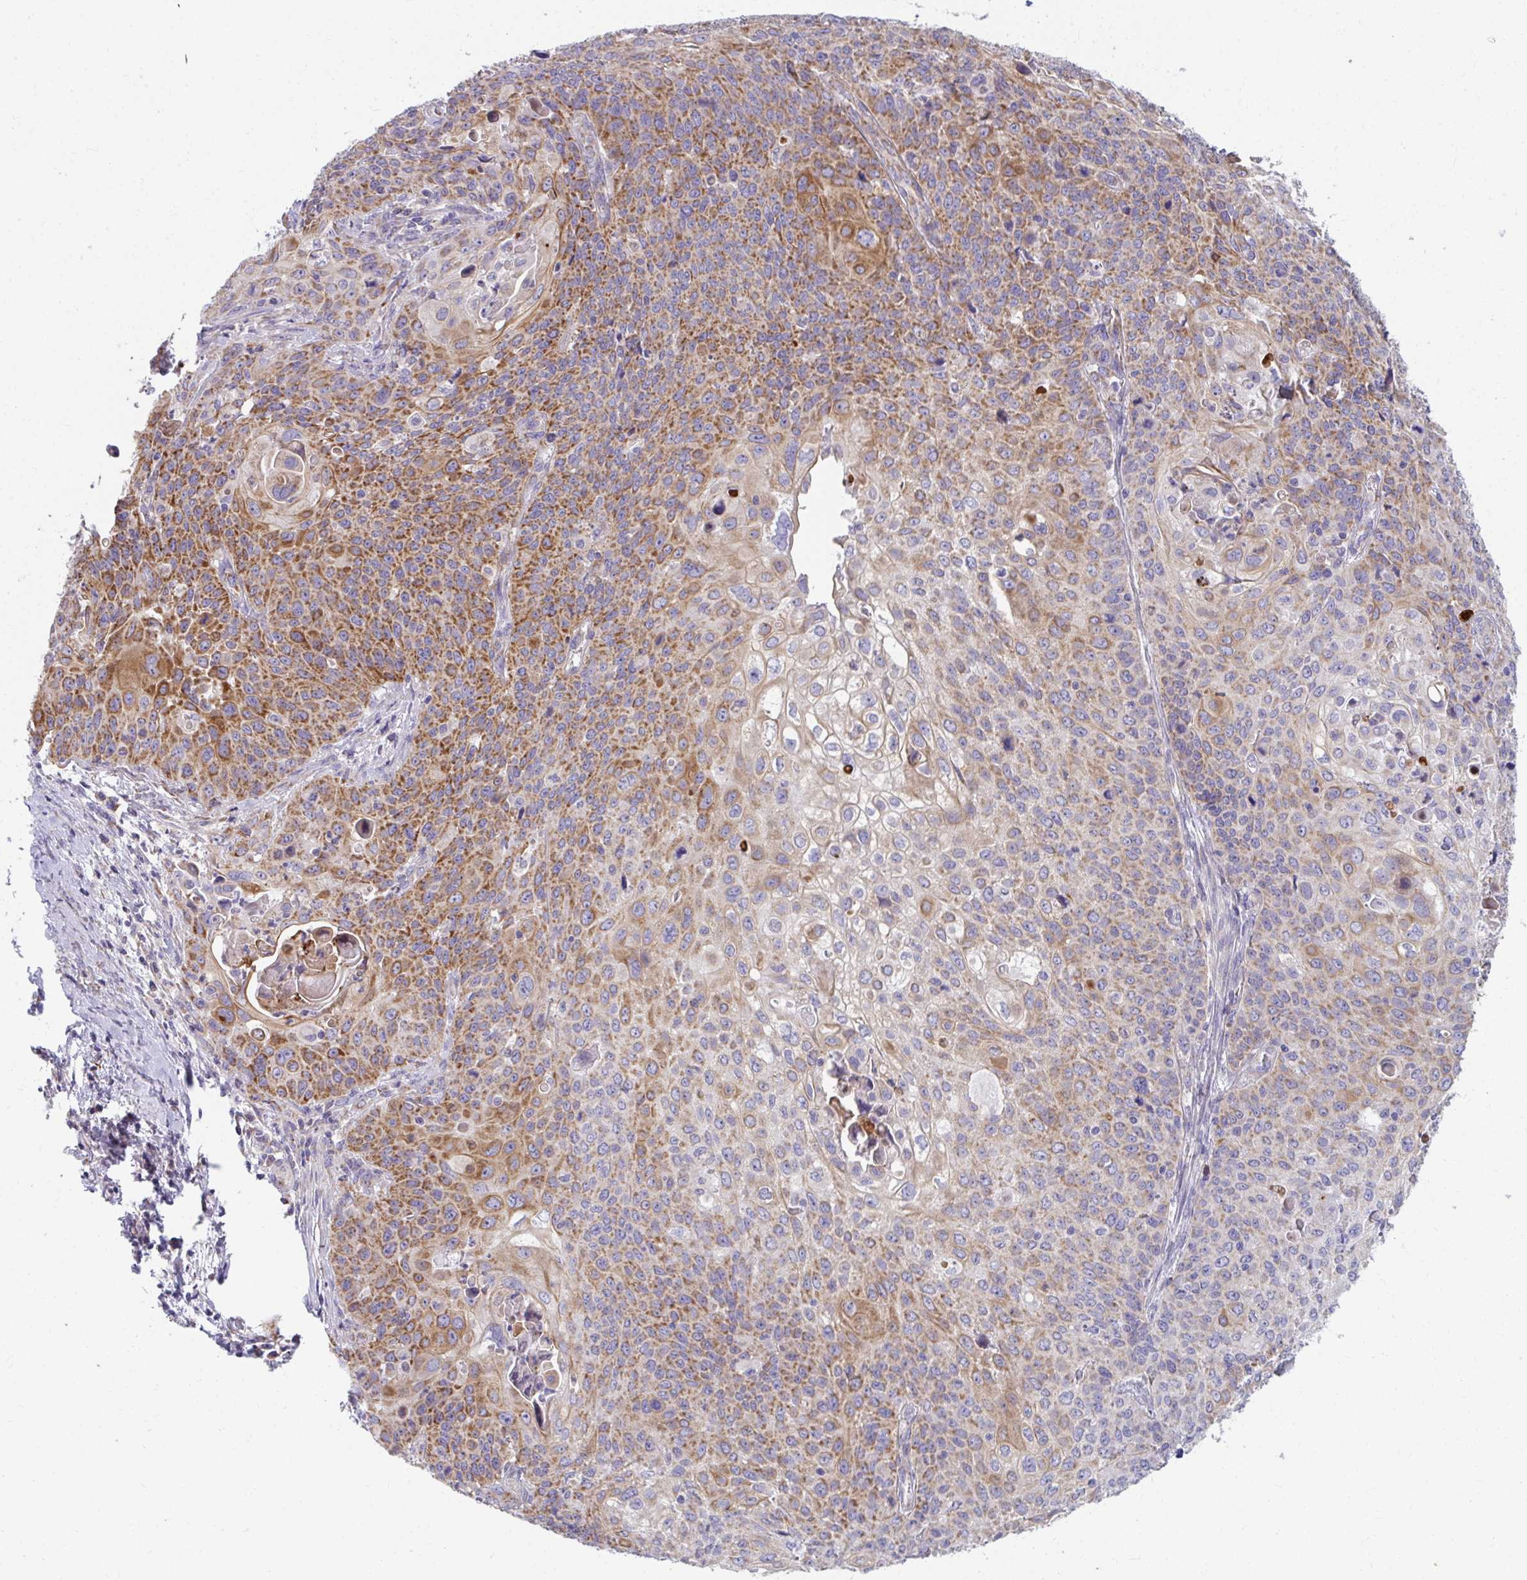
{"staining": {"intensity": "moderate", "quantity": "25%-75%", "location": "cytoplasmic/membranous"}, "tissue": "cervical cancer", "cell_type": "Tumor cells", "image_type": "cancer", "snomed": [{"axis": "morphology", "description": "Squamous cell carcinoma, NOS"}, {"axis": "topography", "description": "Cervix"}], "caption": "About 25%-75% of tumor cells in human cervical cancer reveal moderate cytoplasmic/membranous protein positivity as visualized by brown immunohistochemical staining.", "gene": "EXOC5", "patient": {"sex": "female", "age": 65}}